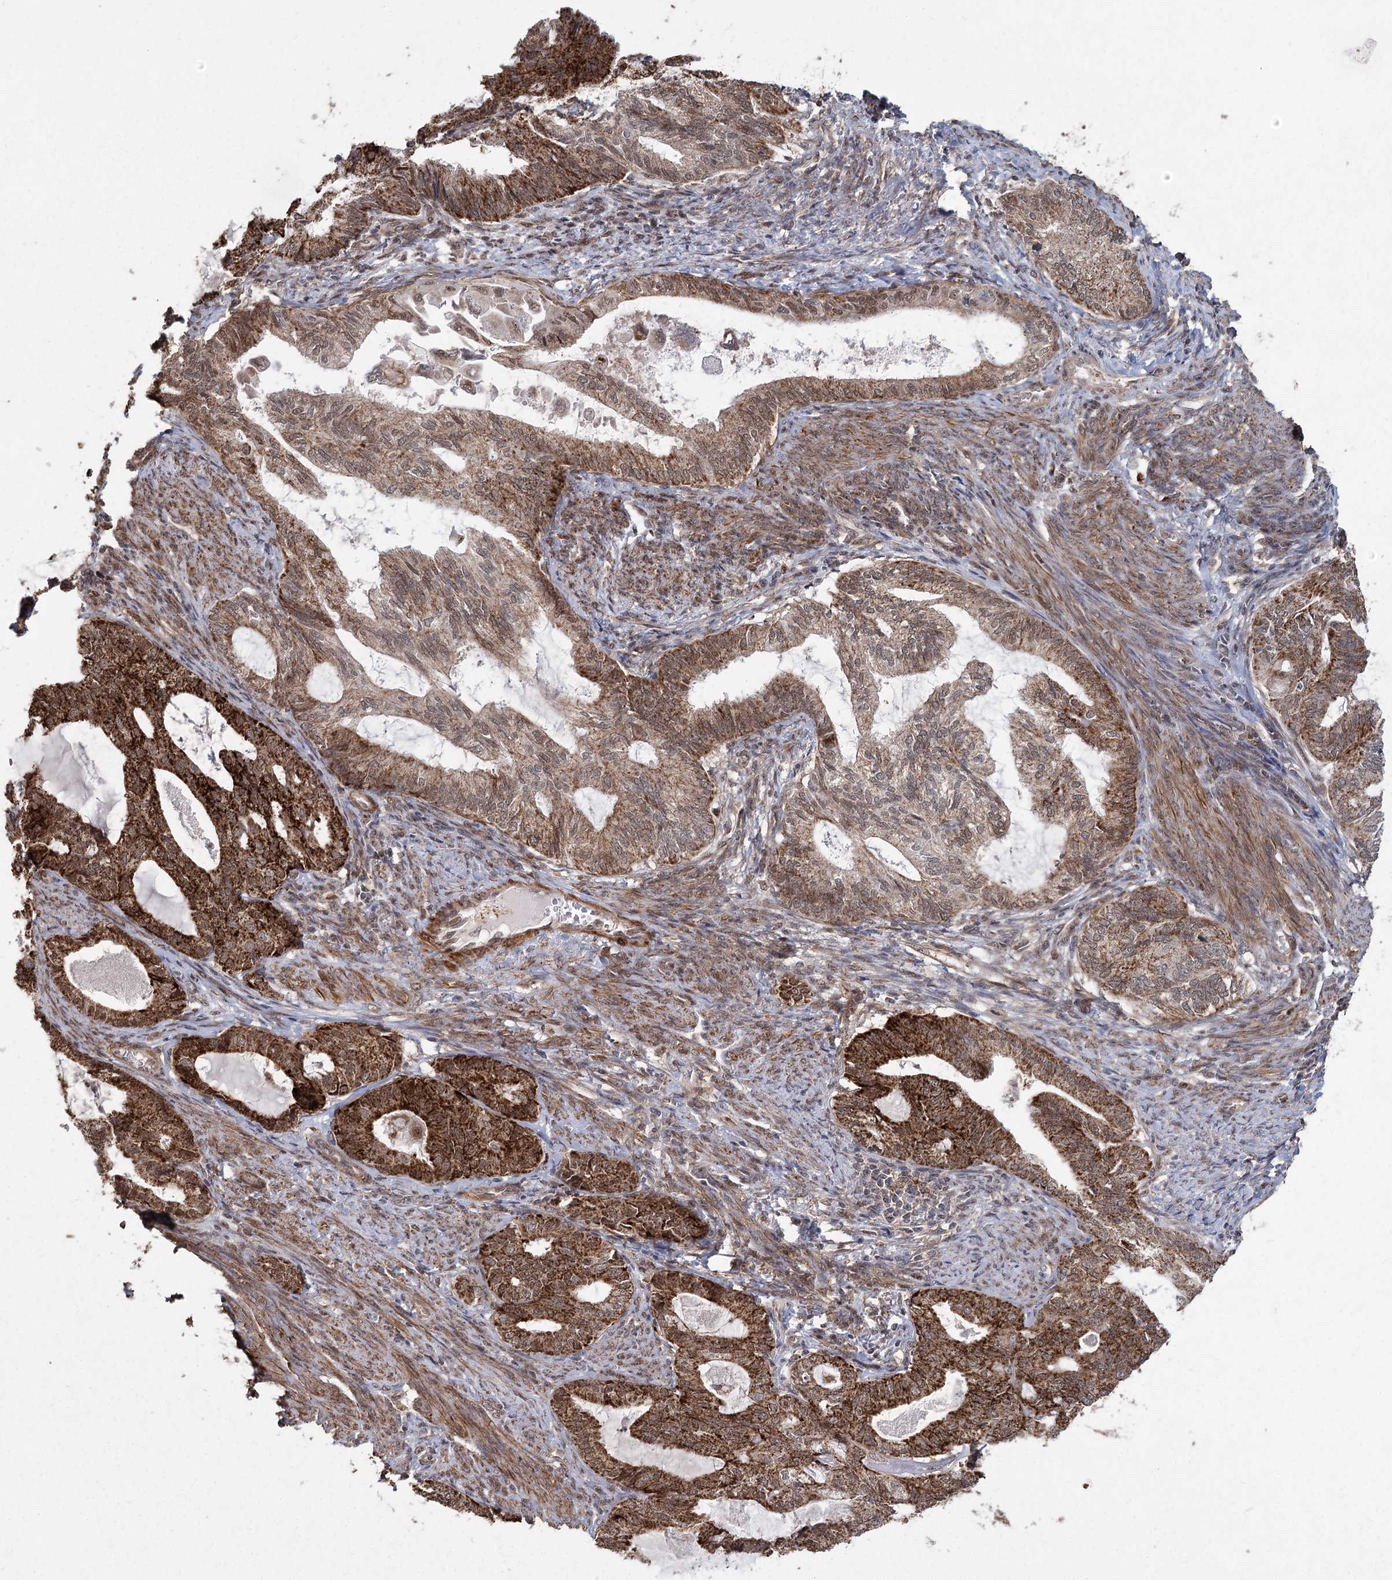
{"staining": {"intensity": "strong", "quantity": ">75%", "location": "cytoplasmic/membranous"}, "tissue": "endometrial cancer", "cell_type": "Tumor cells", "image_type": "cancer", "snomed": [{"axis": "morphology", "description": "Adenocarcinoma, NOS"}, {"axis": "topography", "description": "Endometrium"}], "caption": "Adenocarcinoma (endometrial) was stained to show a protein in brown. There is high levels of strong cytoplasmic/membranous expression in about >75% of tumor cells.", "gene": "ZCCHC24", "patient": {"sex": "female", "age": 86}}